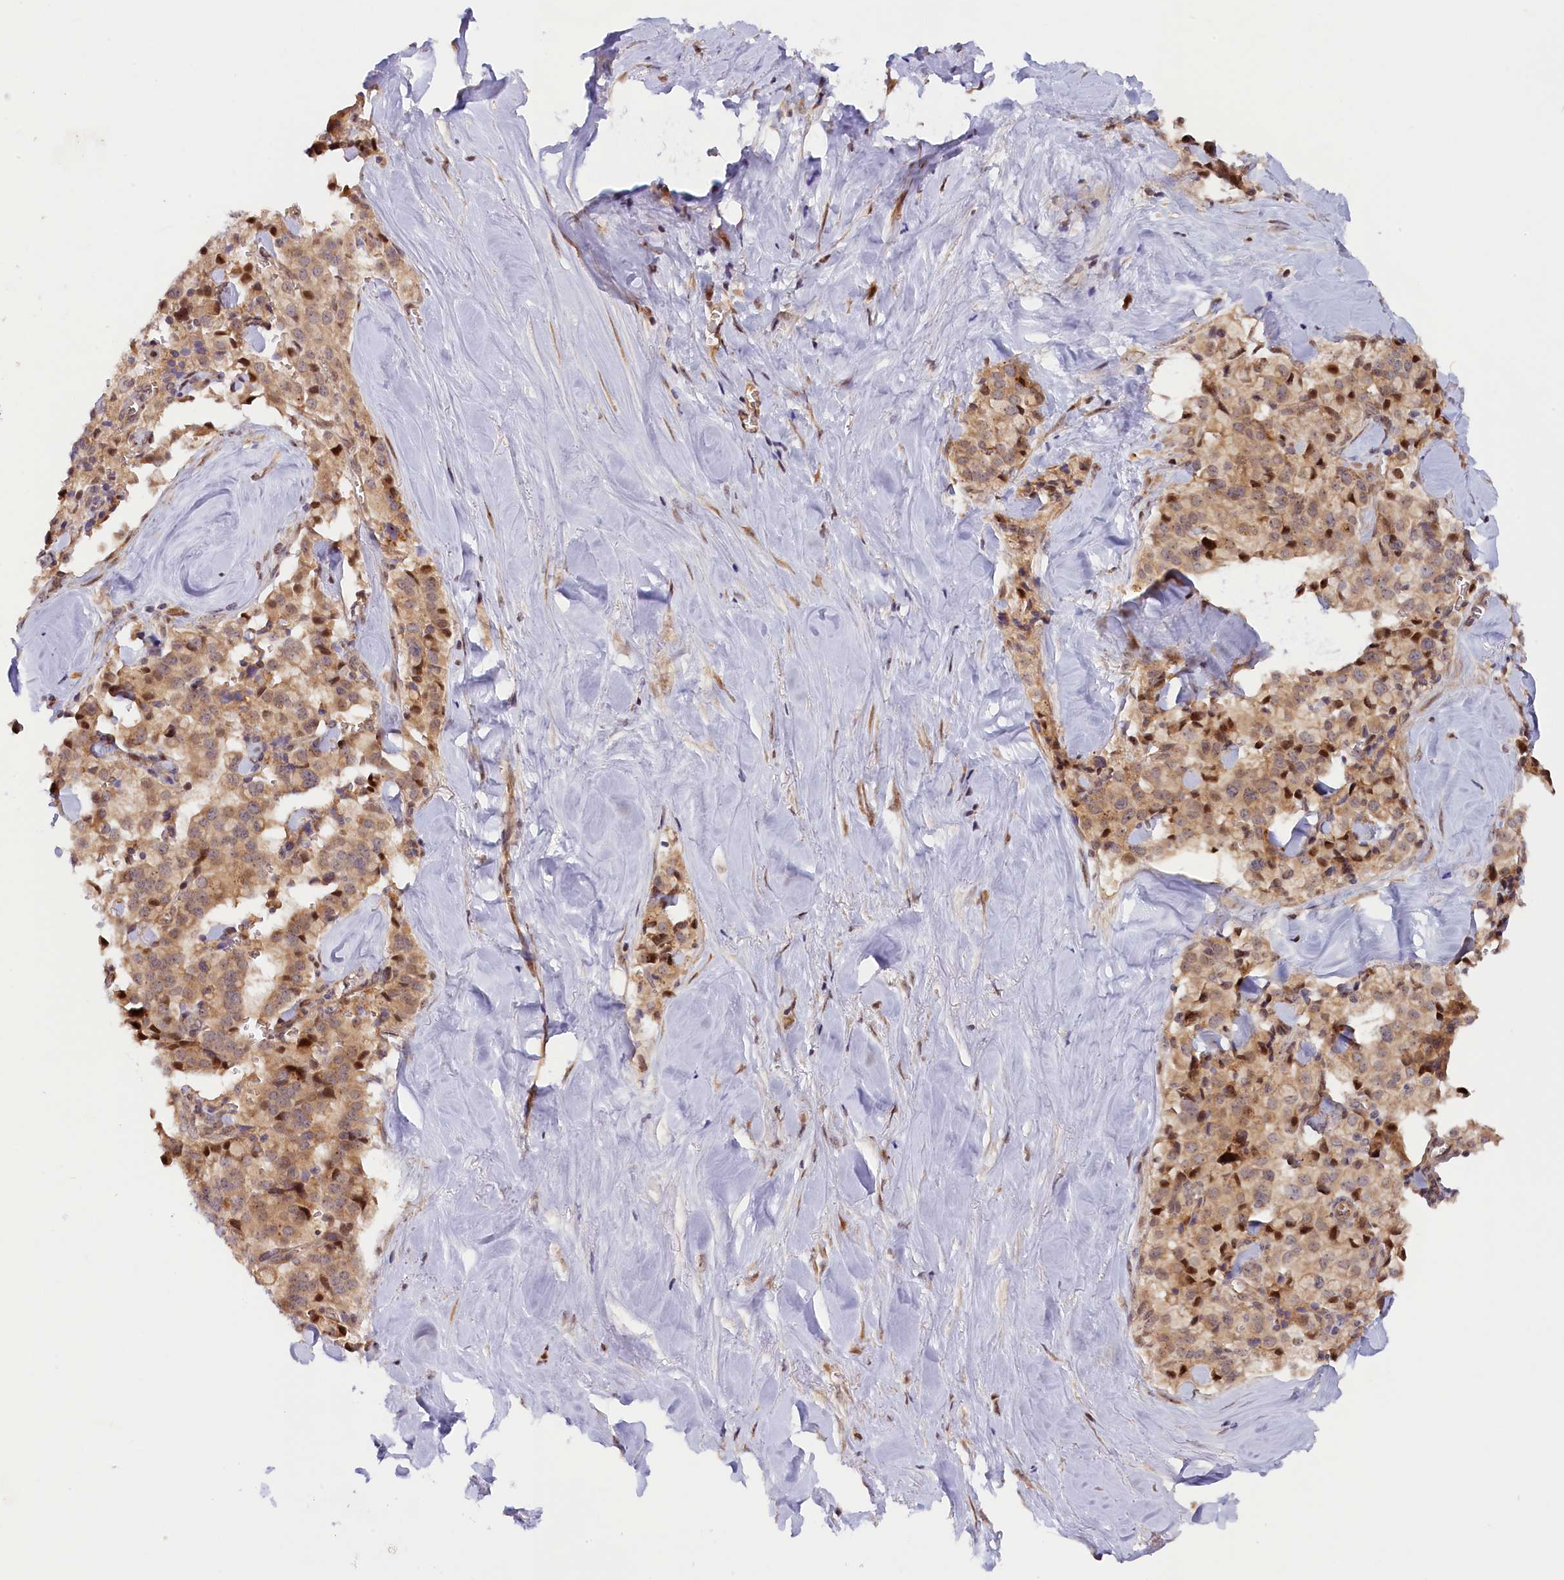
{"staining": {"intensity": "weak", "quantity": ">75%", "location": "cytoplasmic/membranous"}, "tissue": "pancreatic cancer", "cell_type": "Tumor cells", "image_type": "cancer", "snomed": [{"axis": "morphology", "description": "Adenocarcinoma, NOS"}, {"axis": "topography", "description": "Pancreas"}], "caption": "An image of pancreatic adenocarcinoma stained for a protein reveals weak cytoplasmic/membranous brown staining in tumor cells.", "gene": "ANKRD24", "patient": {"sex": "male", "age": 65}}